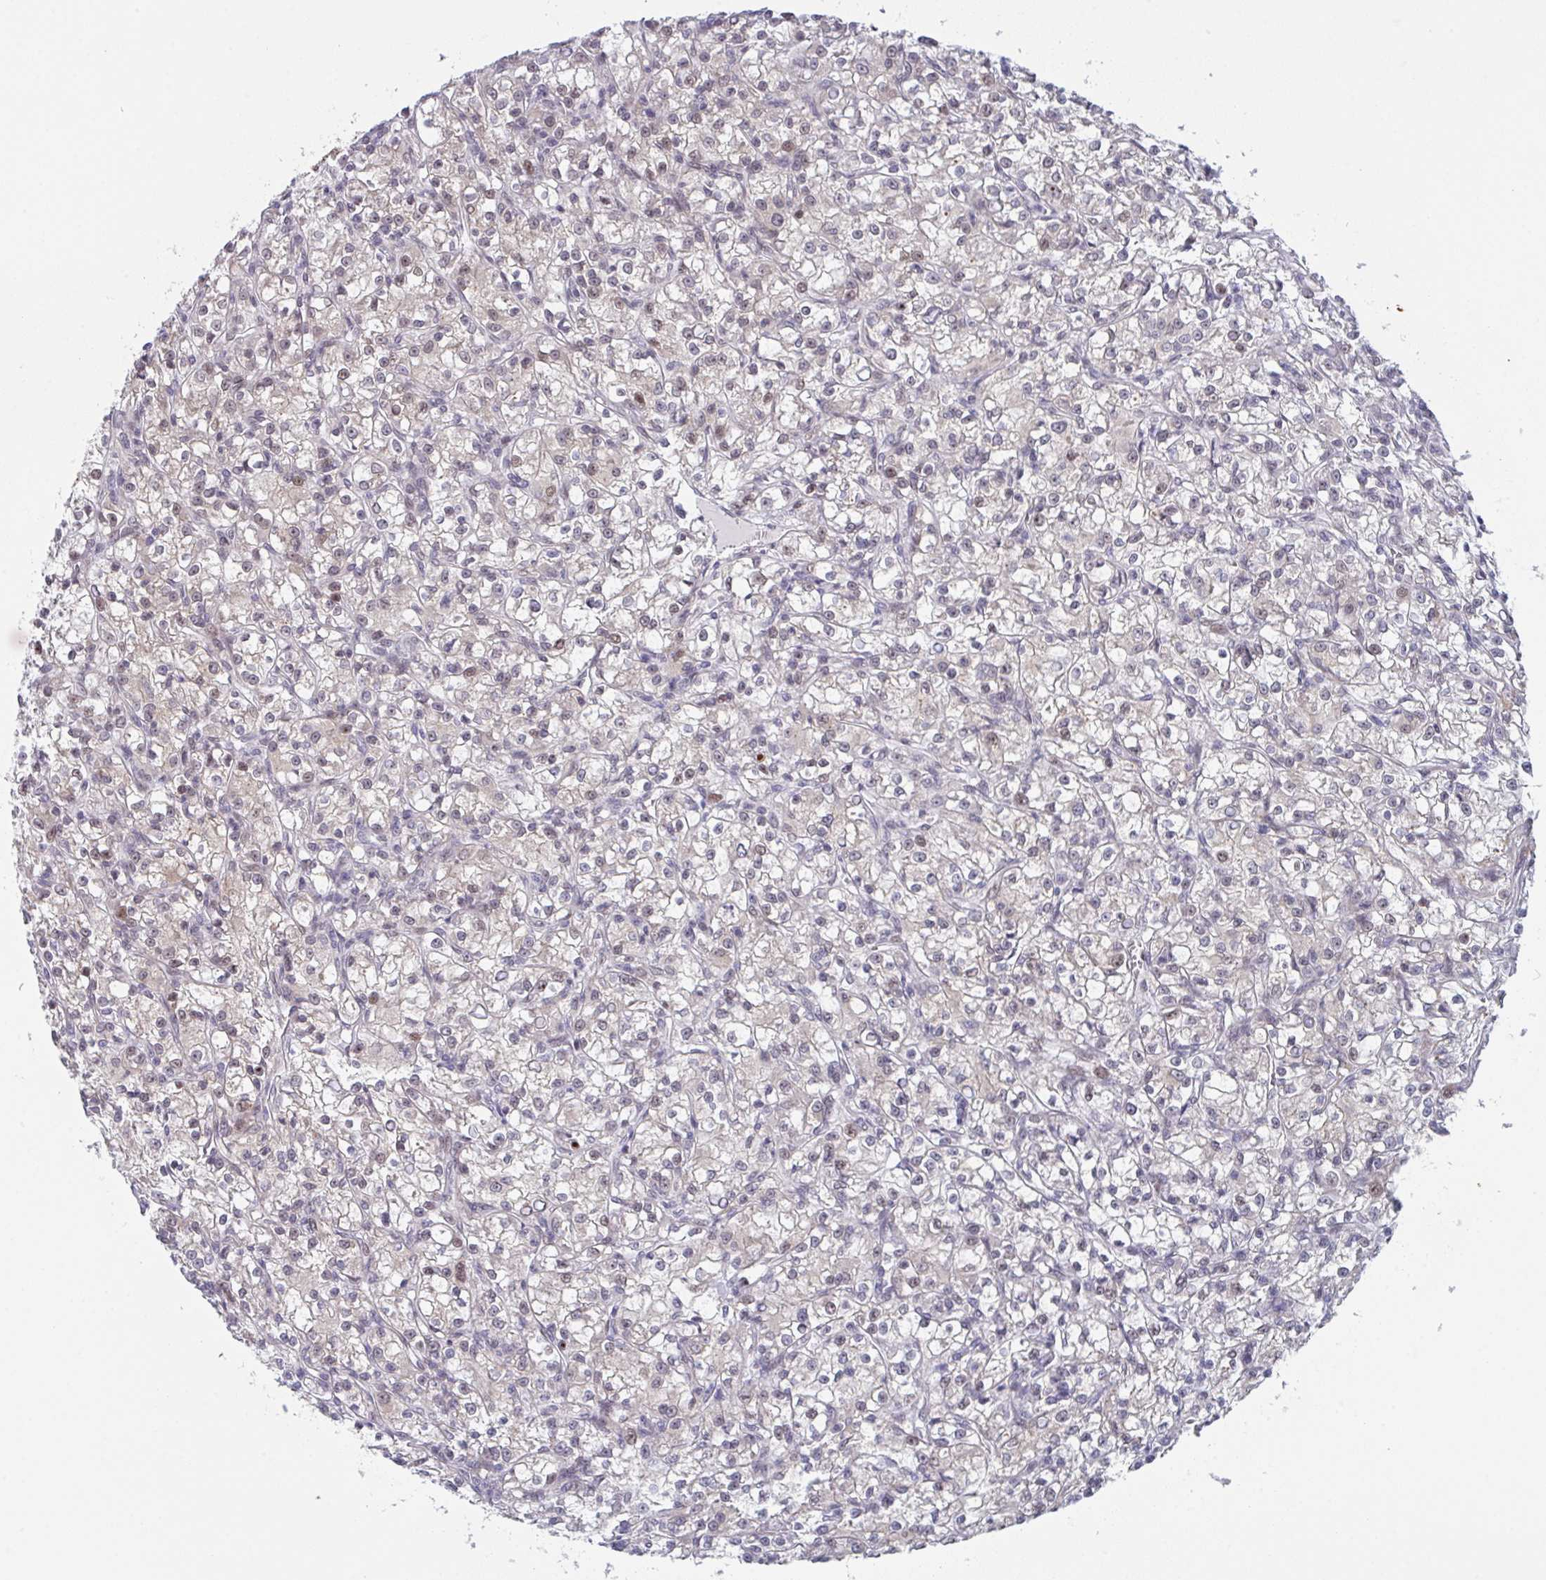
{"staining": {"intensity": "moderate", "quantity": "<25%", "location": "nuclear"}, "tissue": "renal cancer", "cell_type": "Tumor cells", "image_type": "cancer", "snomed": [{"axis": "morphology", "description": "Adenocarcinoma, NOS"}, {"axis": "topography", "description": "Kidney"}], "caption": "Immunohistochemistry (IHC) (DAB) staining of human renal cancer (adenocarcinoma) shows moderate nuclear protein staining in approximately <25% of tumor cells.", "gene": "RBM18", "patient": {"sex": "female", "age": 59}}